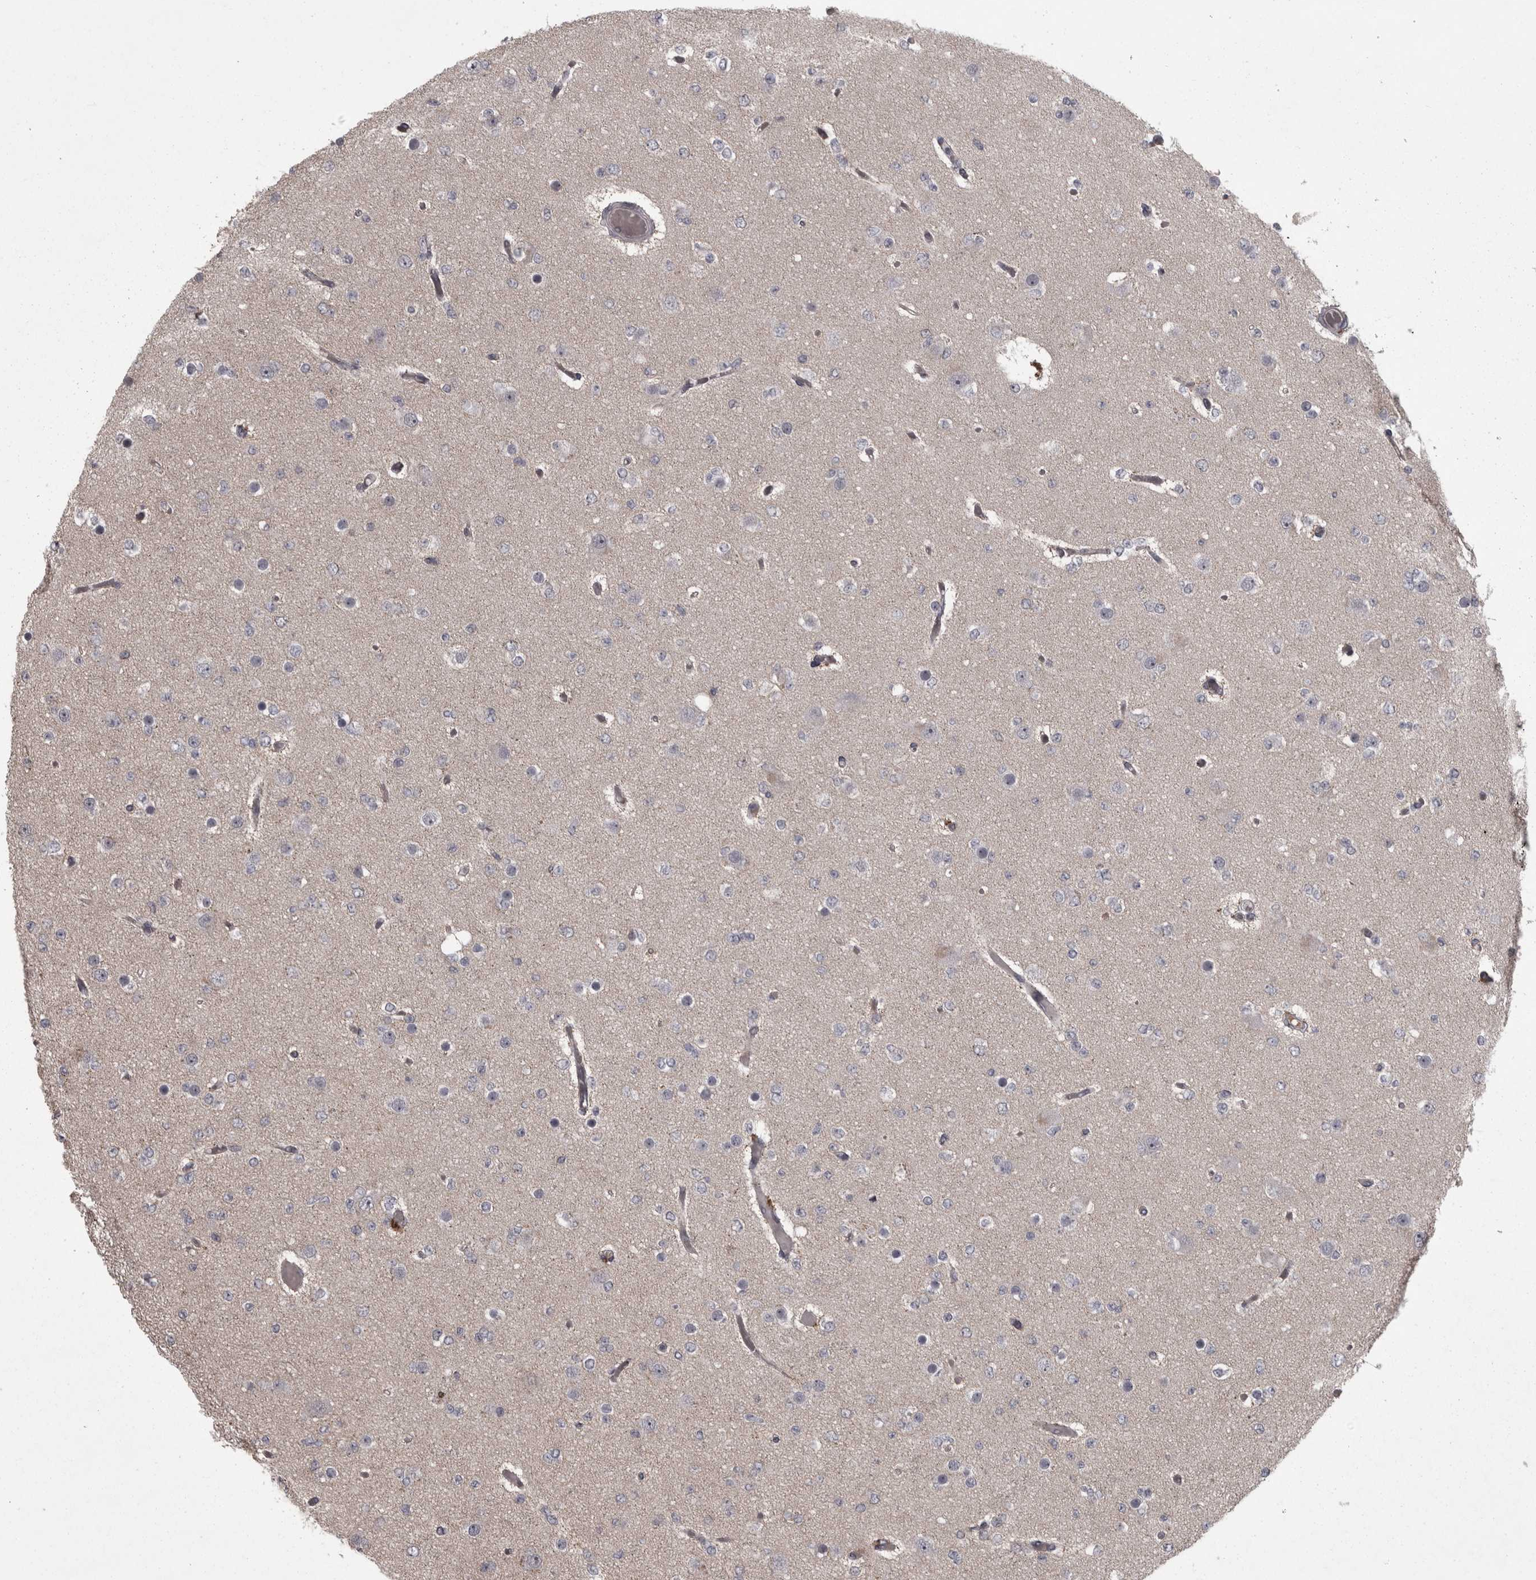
{"staining": {"intensity": "negative", "quantity": "none", "location": "none"}, "tissue": "glioma", "cell_type": "Tumor cells", "image_type": "cancer", "snomed": [{"axis": "morphology", "description": "Glioma, malignant, Low grade"}, {"axis": "topography", "description": "Brain"}], "caption": "Glioma was stained to show a protein in brown. There is no significant positivity in tumor cells.", "gene": "PCDH17", "patient": {"sex": "female", "age": 22}}